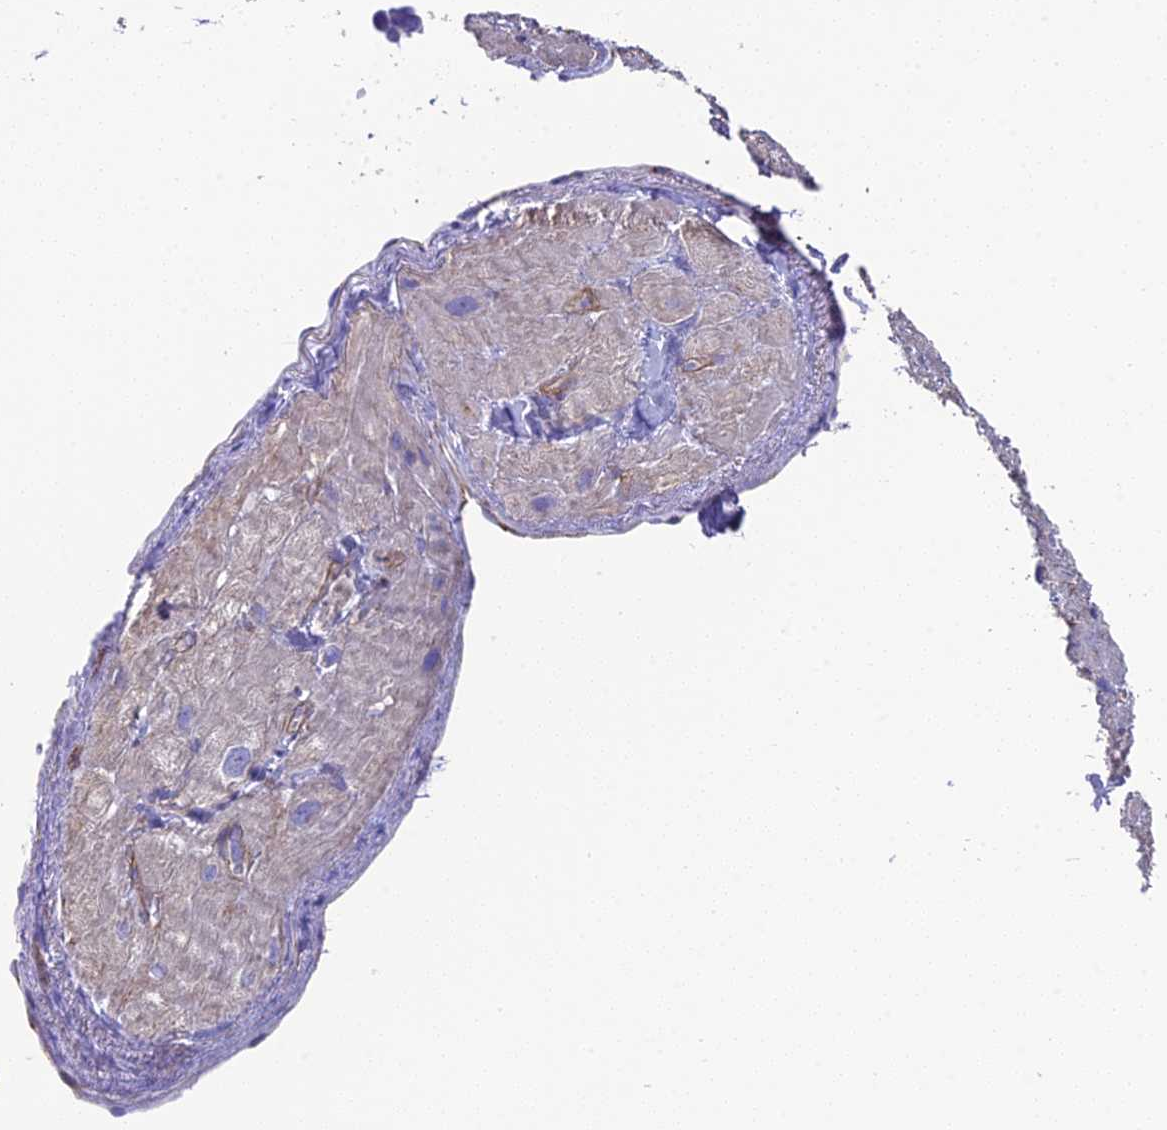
{"staining": {"intensity": "weak", "quantity": "<25%", "location": "cytoplasmic/membranous"}, "tissue": "heart muscle", "cell_type": "Cardiomyocytes", "image_type": "normal", "snomed": [{"axis": "morphology", "description": "Normal tissue, NOS"}, {"axis": "topography", "description": "Heart"}], "caption": "DAB immunohistochemical staining of unremarkable human heart muscle reveals no significant expression in cardiomyocytes. The staining was performed using DAB (3,3'-diaminobenzidine) to visualize the protein expression in brown, while the nuclei were stained in blue with hematoxylin (Magnification: 20x).", "gene": "TNS1", "patient": {"sex": "male", "age": 65}}